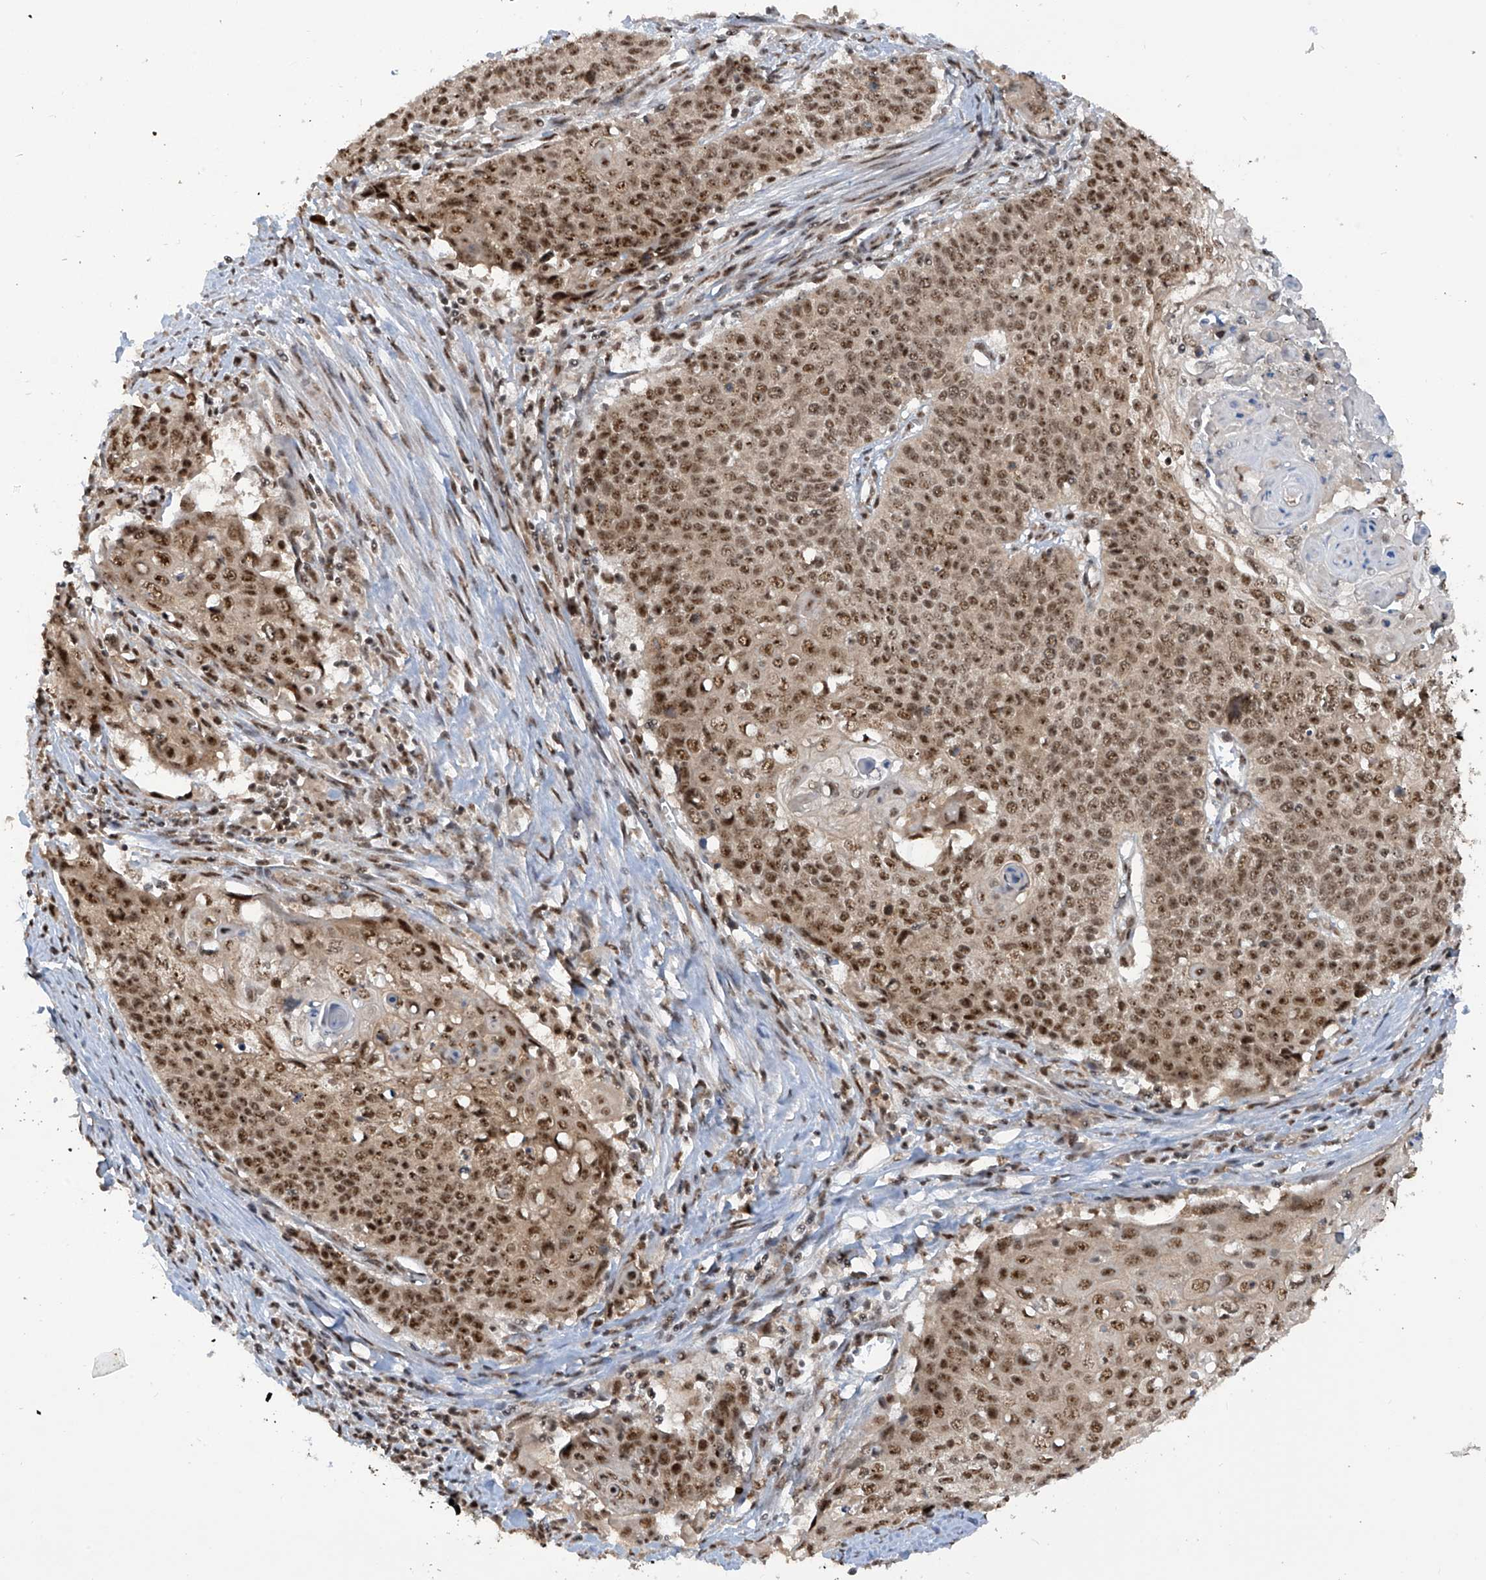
{"staining": {"intensity": "moderate", "quantity": ">75%", "location": "nuclear"}, "tissue": "cervical cancer", "cell_type": "Tumor cells", "image_type": "cancer", "snomed": [{"axis": "morphology", "description": "Squamous cell carcinoma, NOS"}, {"axis": "topography", "description": "Cervix"}], "caption": "A brown stain shows moderate nuclear positivity of a protein in cervical cancer (squamous cell carcinoma) tumor cells. Ihc stains the protein of interest in brown and the nuclei are stained blue.", "gene": "RPAIN", "patient": {"sex": "female", "age": 39}}